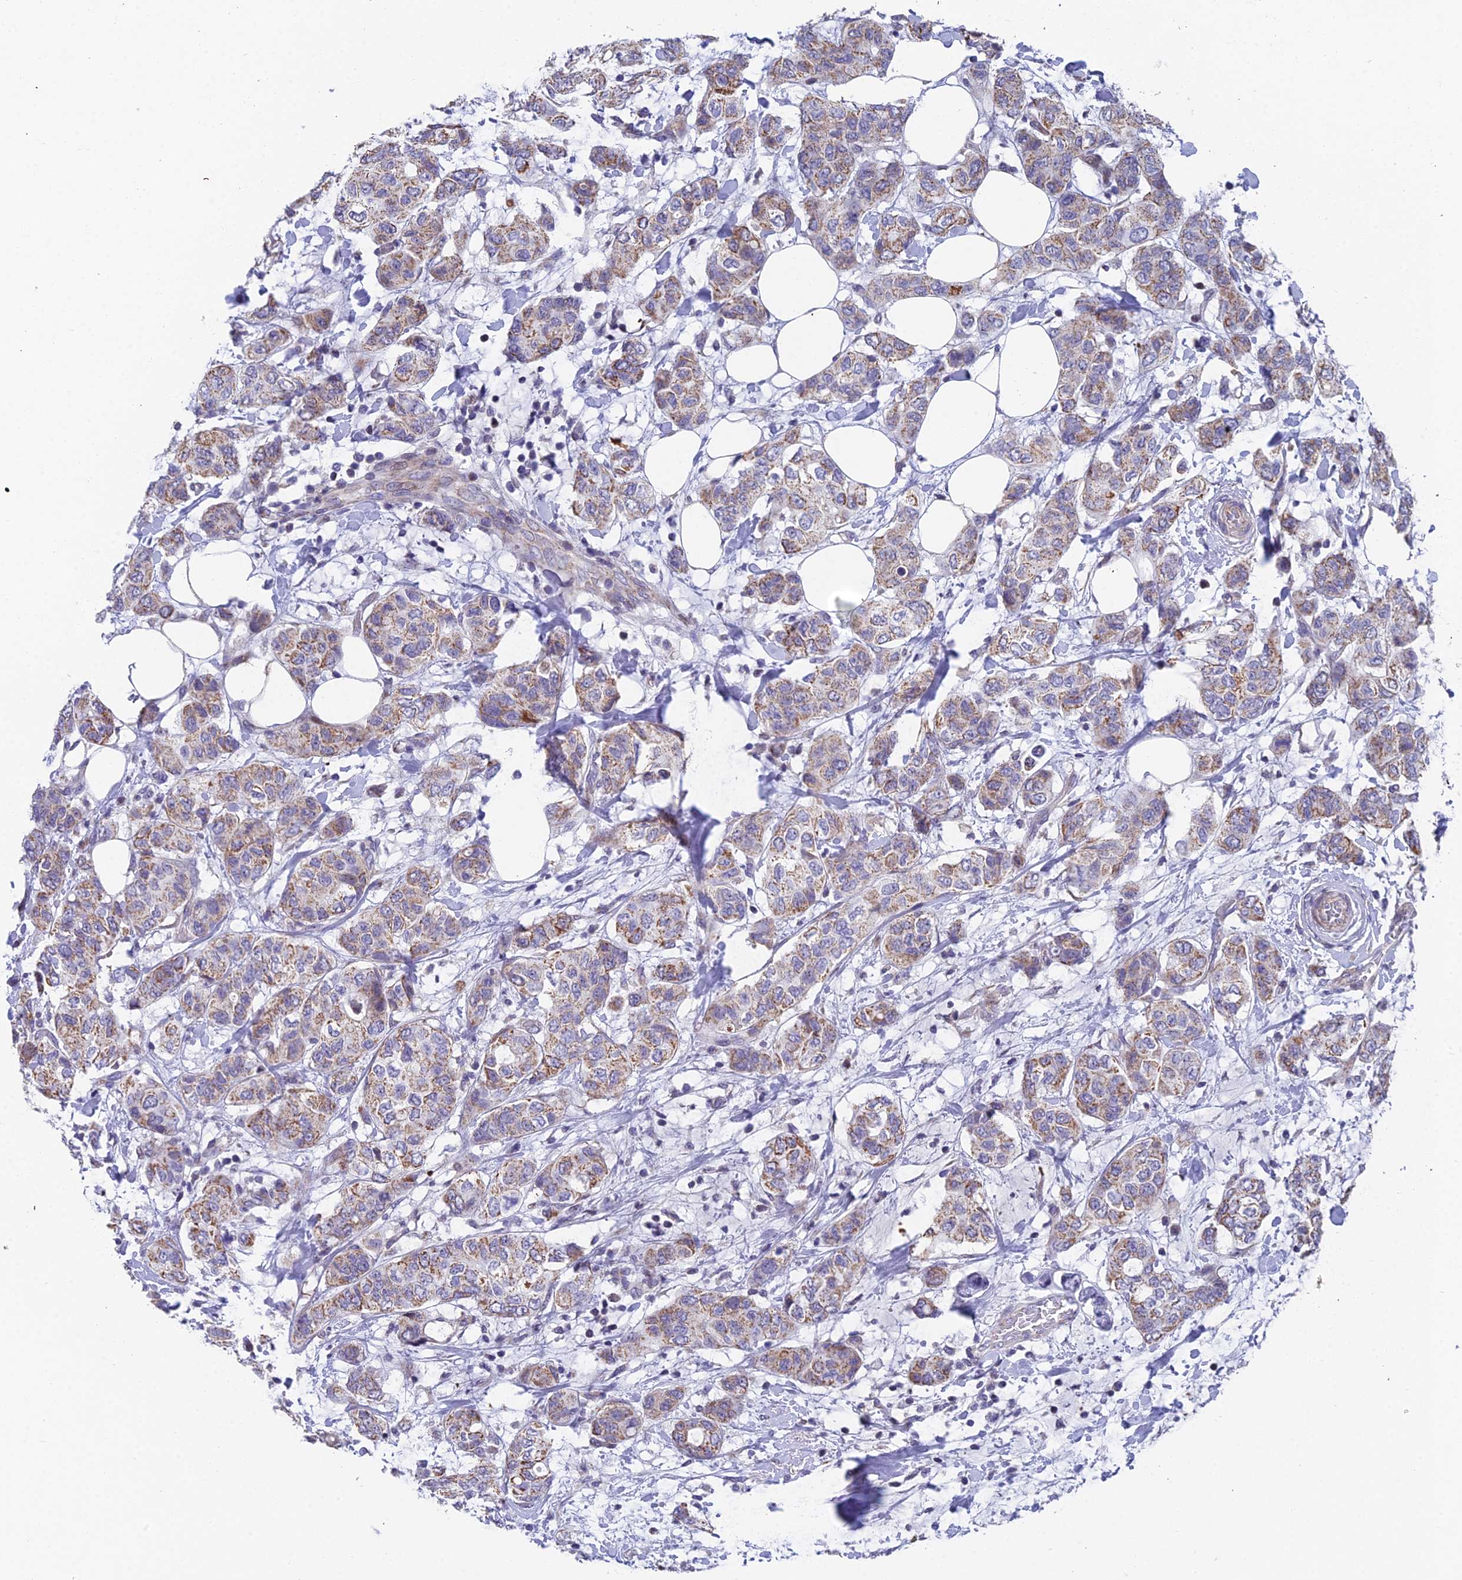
{"staining": {"intensity": "moderate", "quantity": "25%-75%", "location": "cytoplasmic/membranous"}, "tissue": "breast cancer", "cell_type": "Tumor cells", "image_type": "cancer", "snomed": [{"axis": "morphology", "description": "Lobular carcinoma"}, {"axis": "topography", "description": "Breast"}], "caption": "Moderate cytoplasmic/membranous staining is appreciated in approximately 25%-75% of tumor cells in breast cancer. The protein is shown in brown color, while the nuclei are stained blue.", "gene": "XKR9", "patient": {"sex": "female", "age": 51}}